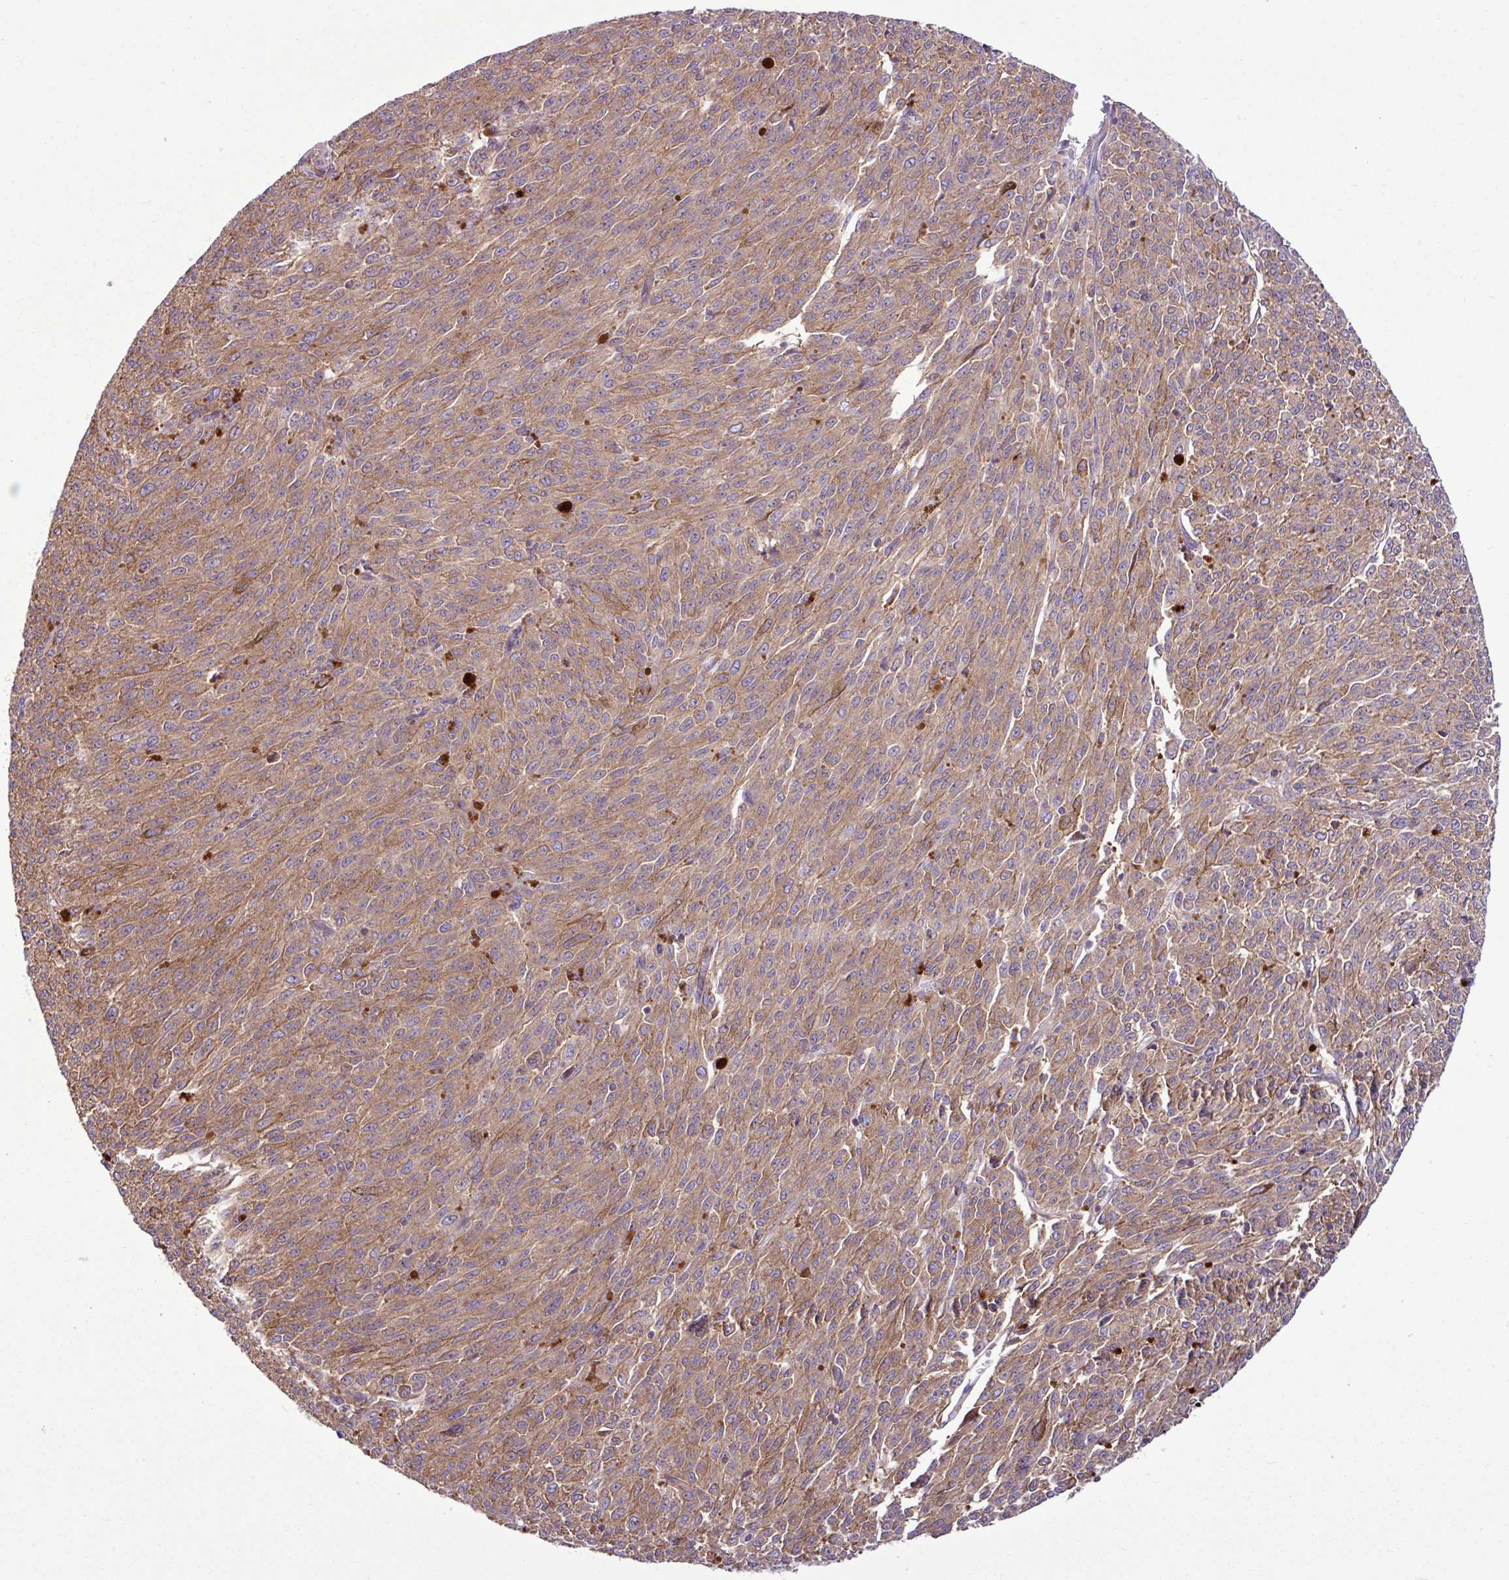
{"staining": {"intensity": "moderate", "quantity": ">75%", "location": "cytoplasmic/membranous"}, "tissue": "melanoma", "cell_type": "Tumor cells", "image_type": "cancer", "snomed": [{"axis": "morphology", "description": "Malignant melanoma, NOS"}, {"axis": "topography", "description": "Skin"}], "caption": "Malignant melanoma was stained to show a protein in brown. There is medium levels of moderate cytoplasmic/membranous expression in about >75% of tumor cells. The protein of interest is stained brown, and the nuclei are stained in blue (DAB (3,3'-diaminobenzidine) IHC with brightfield microscopy, high magnification).", "gene": "MROH2A", "patient": {"sex": "female", "age": 52}}